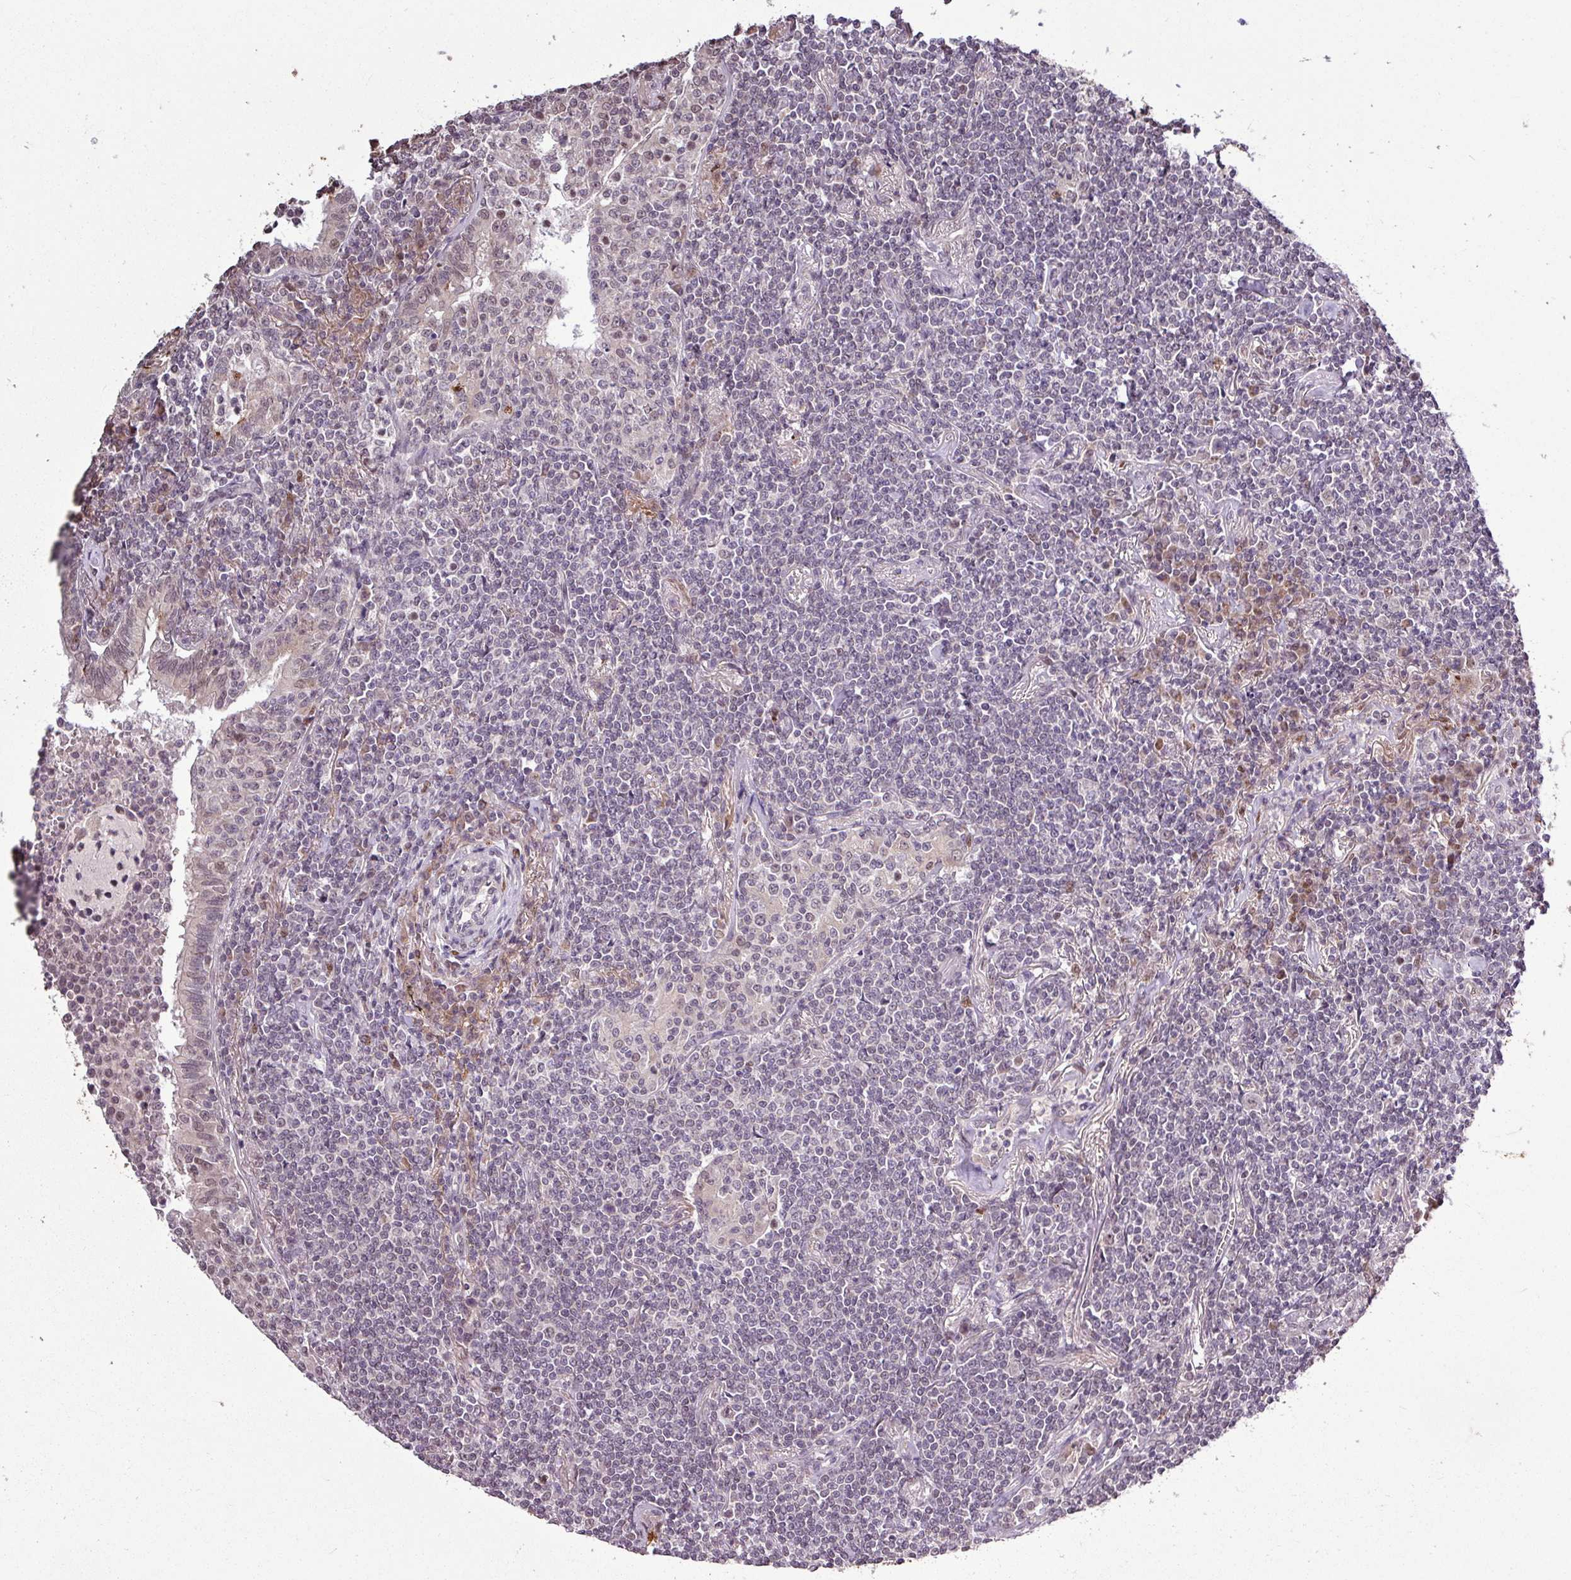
{"staining": {"intensity": "weak", "quantity": "<25%", "location": "nuclear"}, "tissue": "lymphoma", "cell_type": "Tumor cells", "image_type": "cancer", "snomed": [{"axis": "morphology", "description": "Malignant lymphoma, non-Hodgkin's type, Low grade"}, {"axis": "topography", "description": "Lung"}], "caption": "IHC micrograph of low-grade malignant lymphoma, non-Hodgkin's type stained for a protein (brown), which exhibits no positivity in tumor cells.", "gene": "SKIC2", "patient": {"sex": "female", "age": 71}}